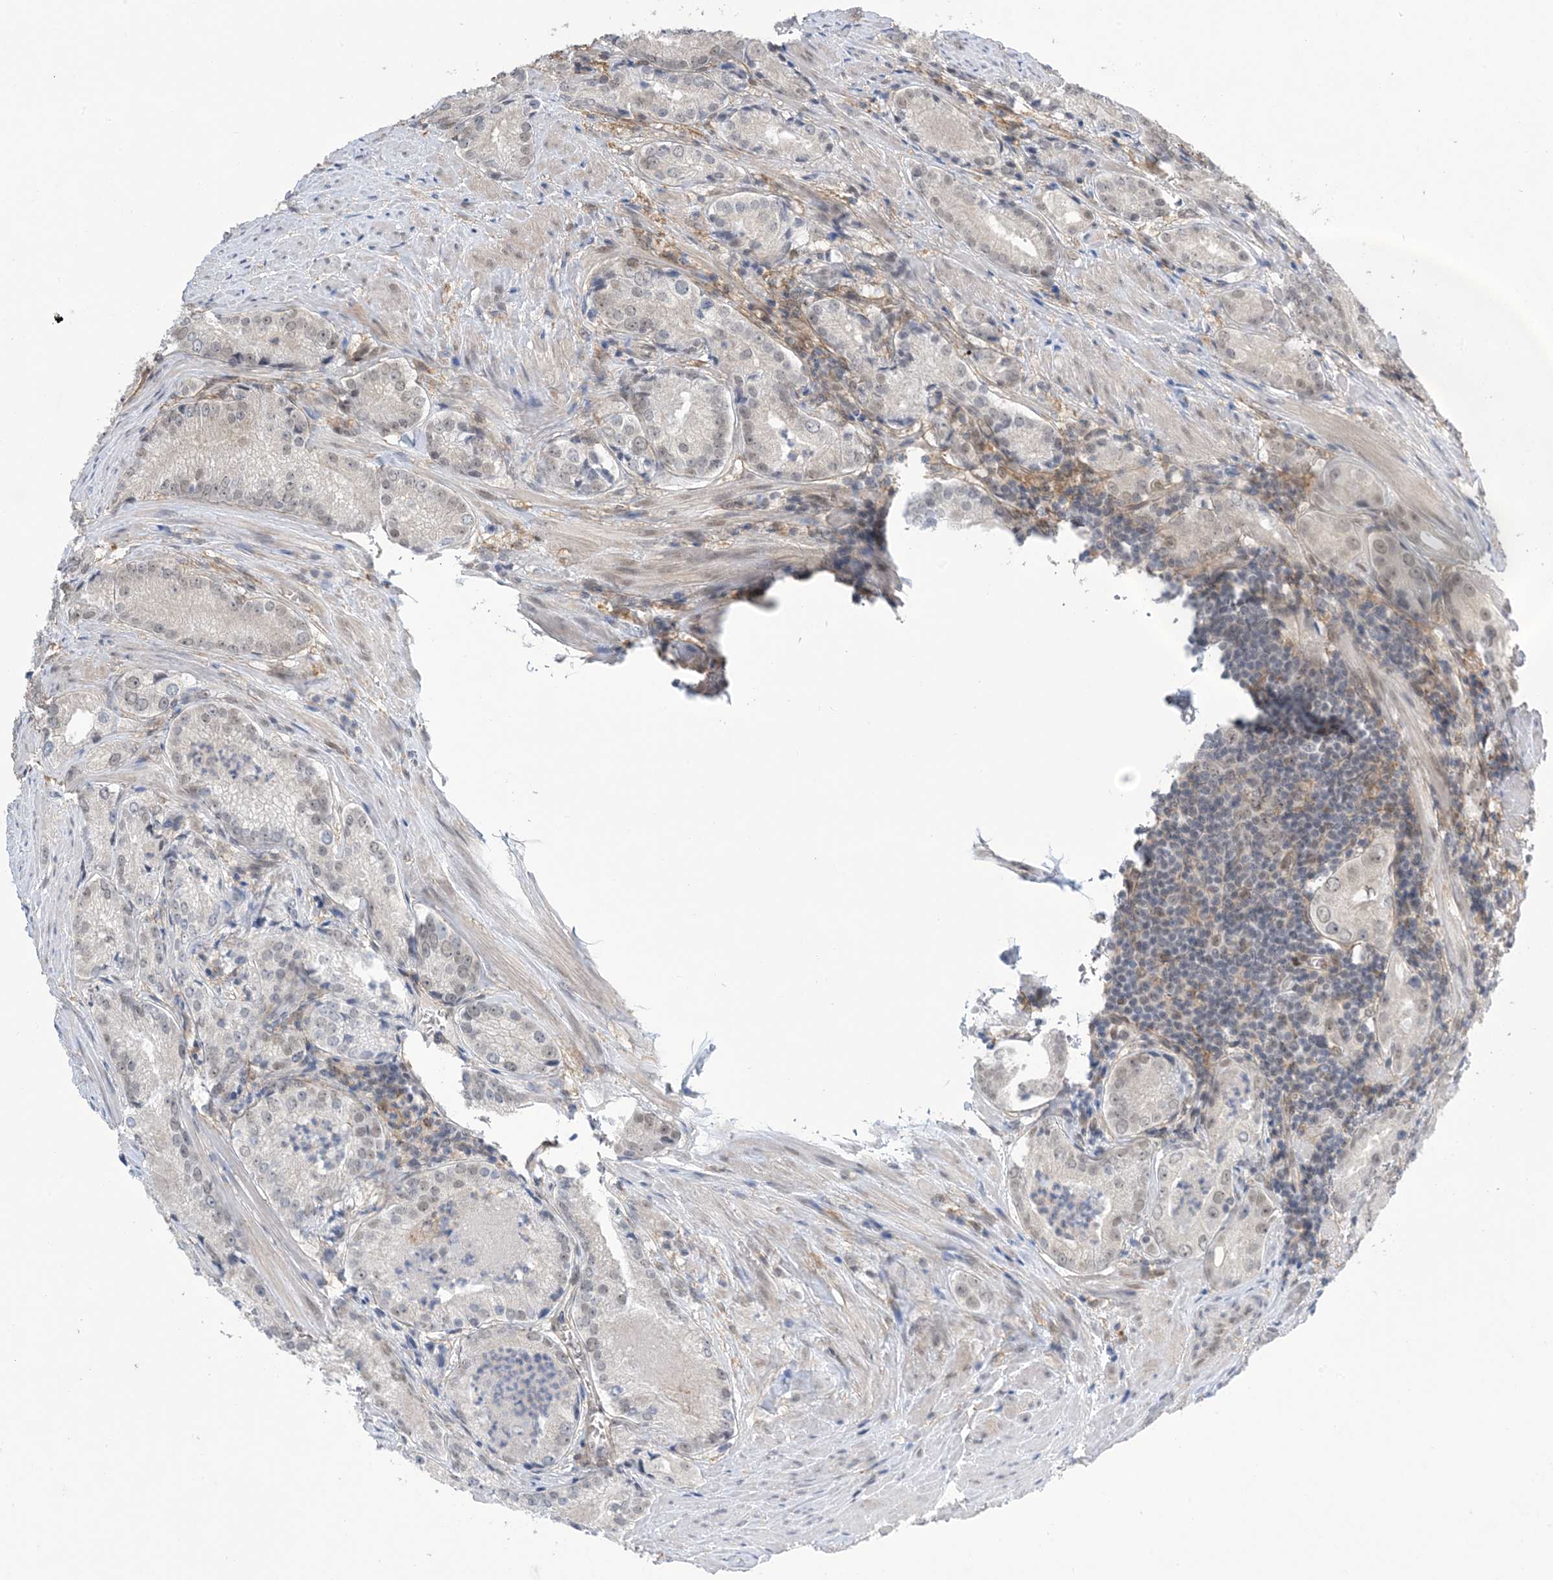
{"staining": {"intensity": "negative", "quantity": "none", "location": "none"}, "tissue": "prostate cancer", "cell_type": "Tumor cells", "image_type": "cancer", "snomed": [{"axis": "morphology", "description": "Adenocarcinoma, Low grade"}, {"axis": "topography", "description": "Prostate"}], "caption": "This is an immunohistochemistry photomicrograph of prostate cancer. There is no staining in tumor cells.", "gene": "ZNF8", "patient": {"sex": "male", "age": 54}}